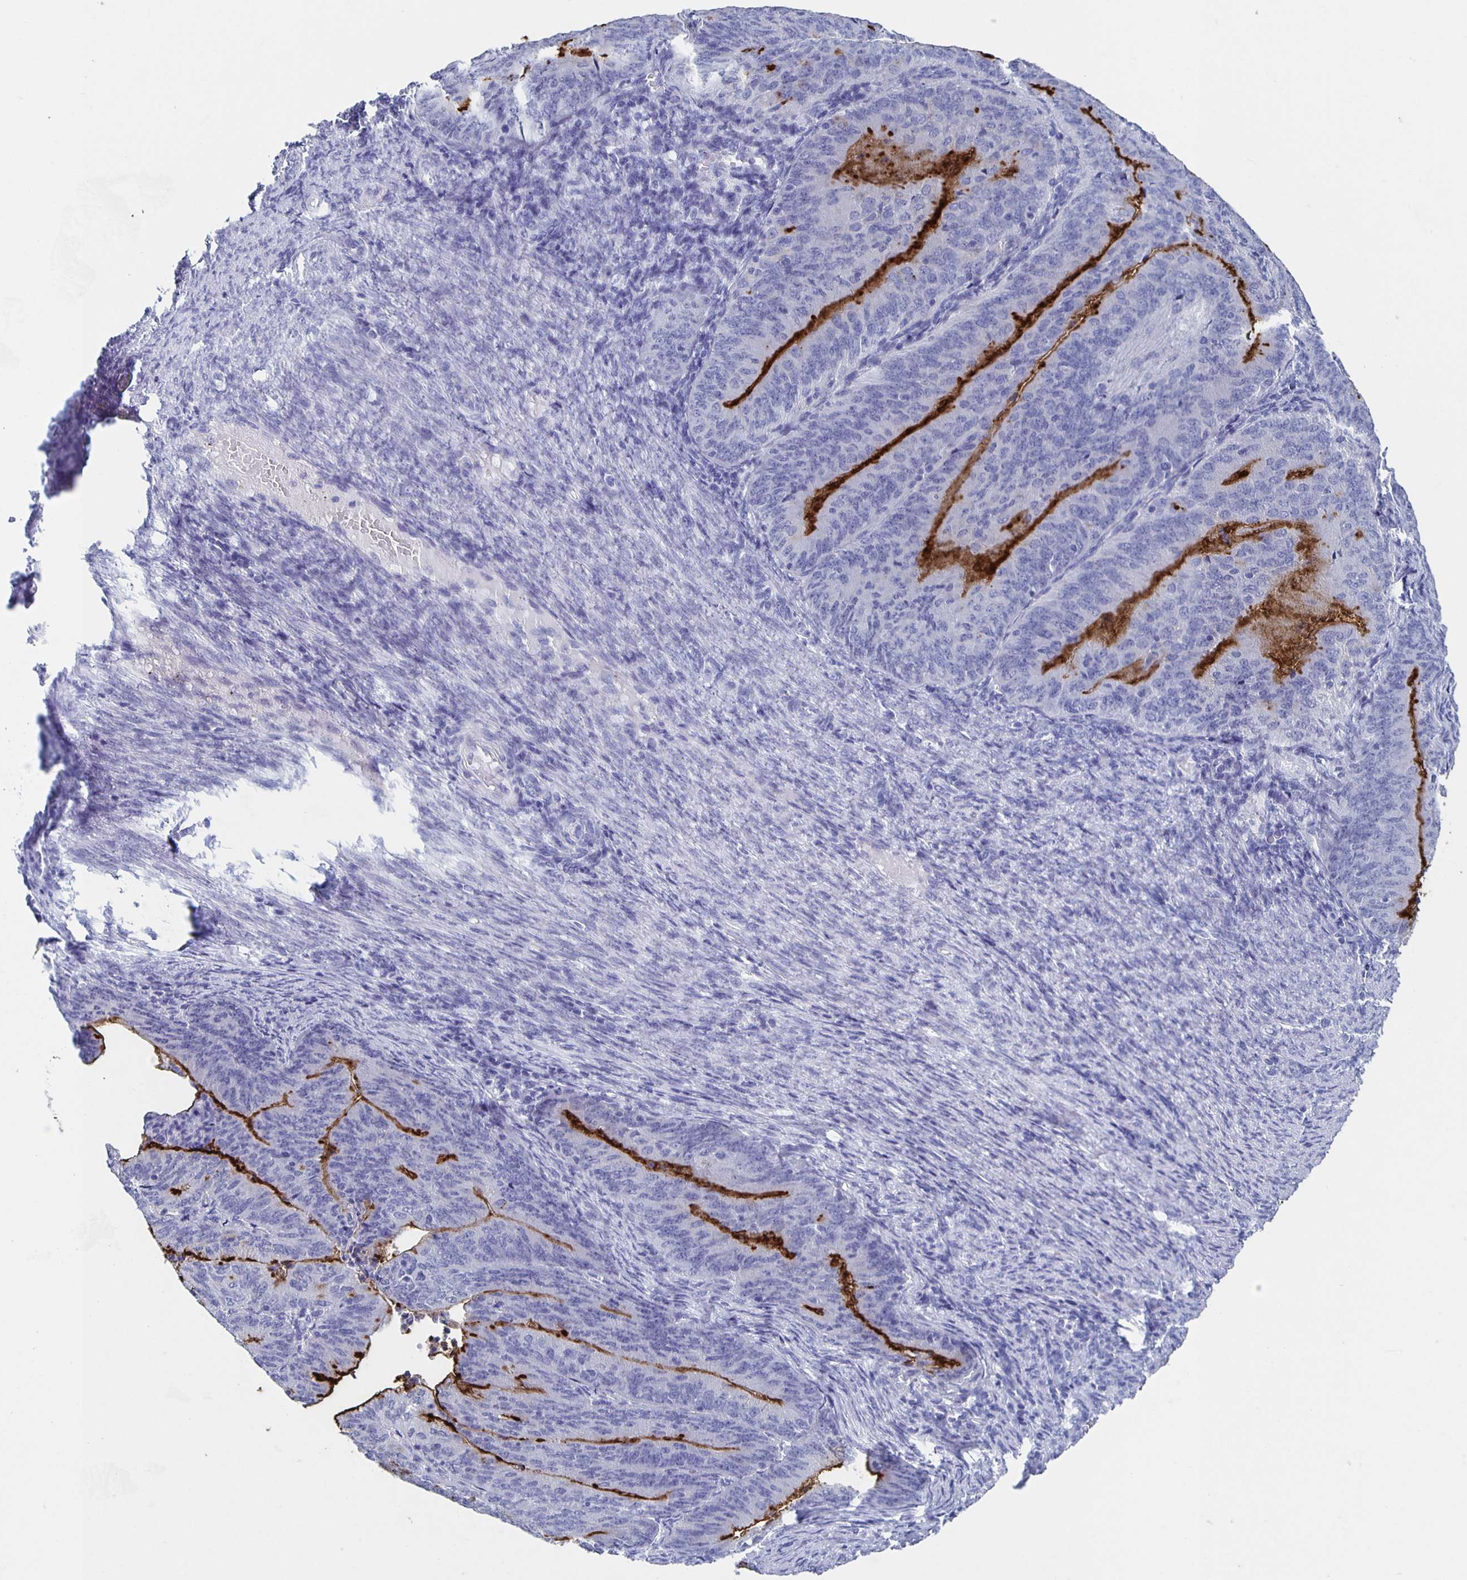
{"staining": {"intensity": "strong", "quantity": "<25%", "location": "cytoplasmic/membranous"}, "tissue": "endometrial cancer", "cell_type": "Tumor cells", "image_type": "cancer", "snomed": [{"axis": "morphology", "description": "Adenocarcinoma, NOS"}, {"axis": "topography", "description": "Endometrium"}], "caption": "Tumor cells exhibit strong cytoplasmic/membranous staining in about <25% of cells in endometrial cancer.", "gene": "SLC34A2", "patient": {"sex": "female", "age": 57}}